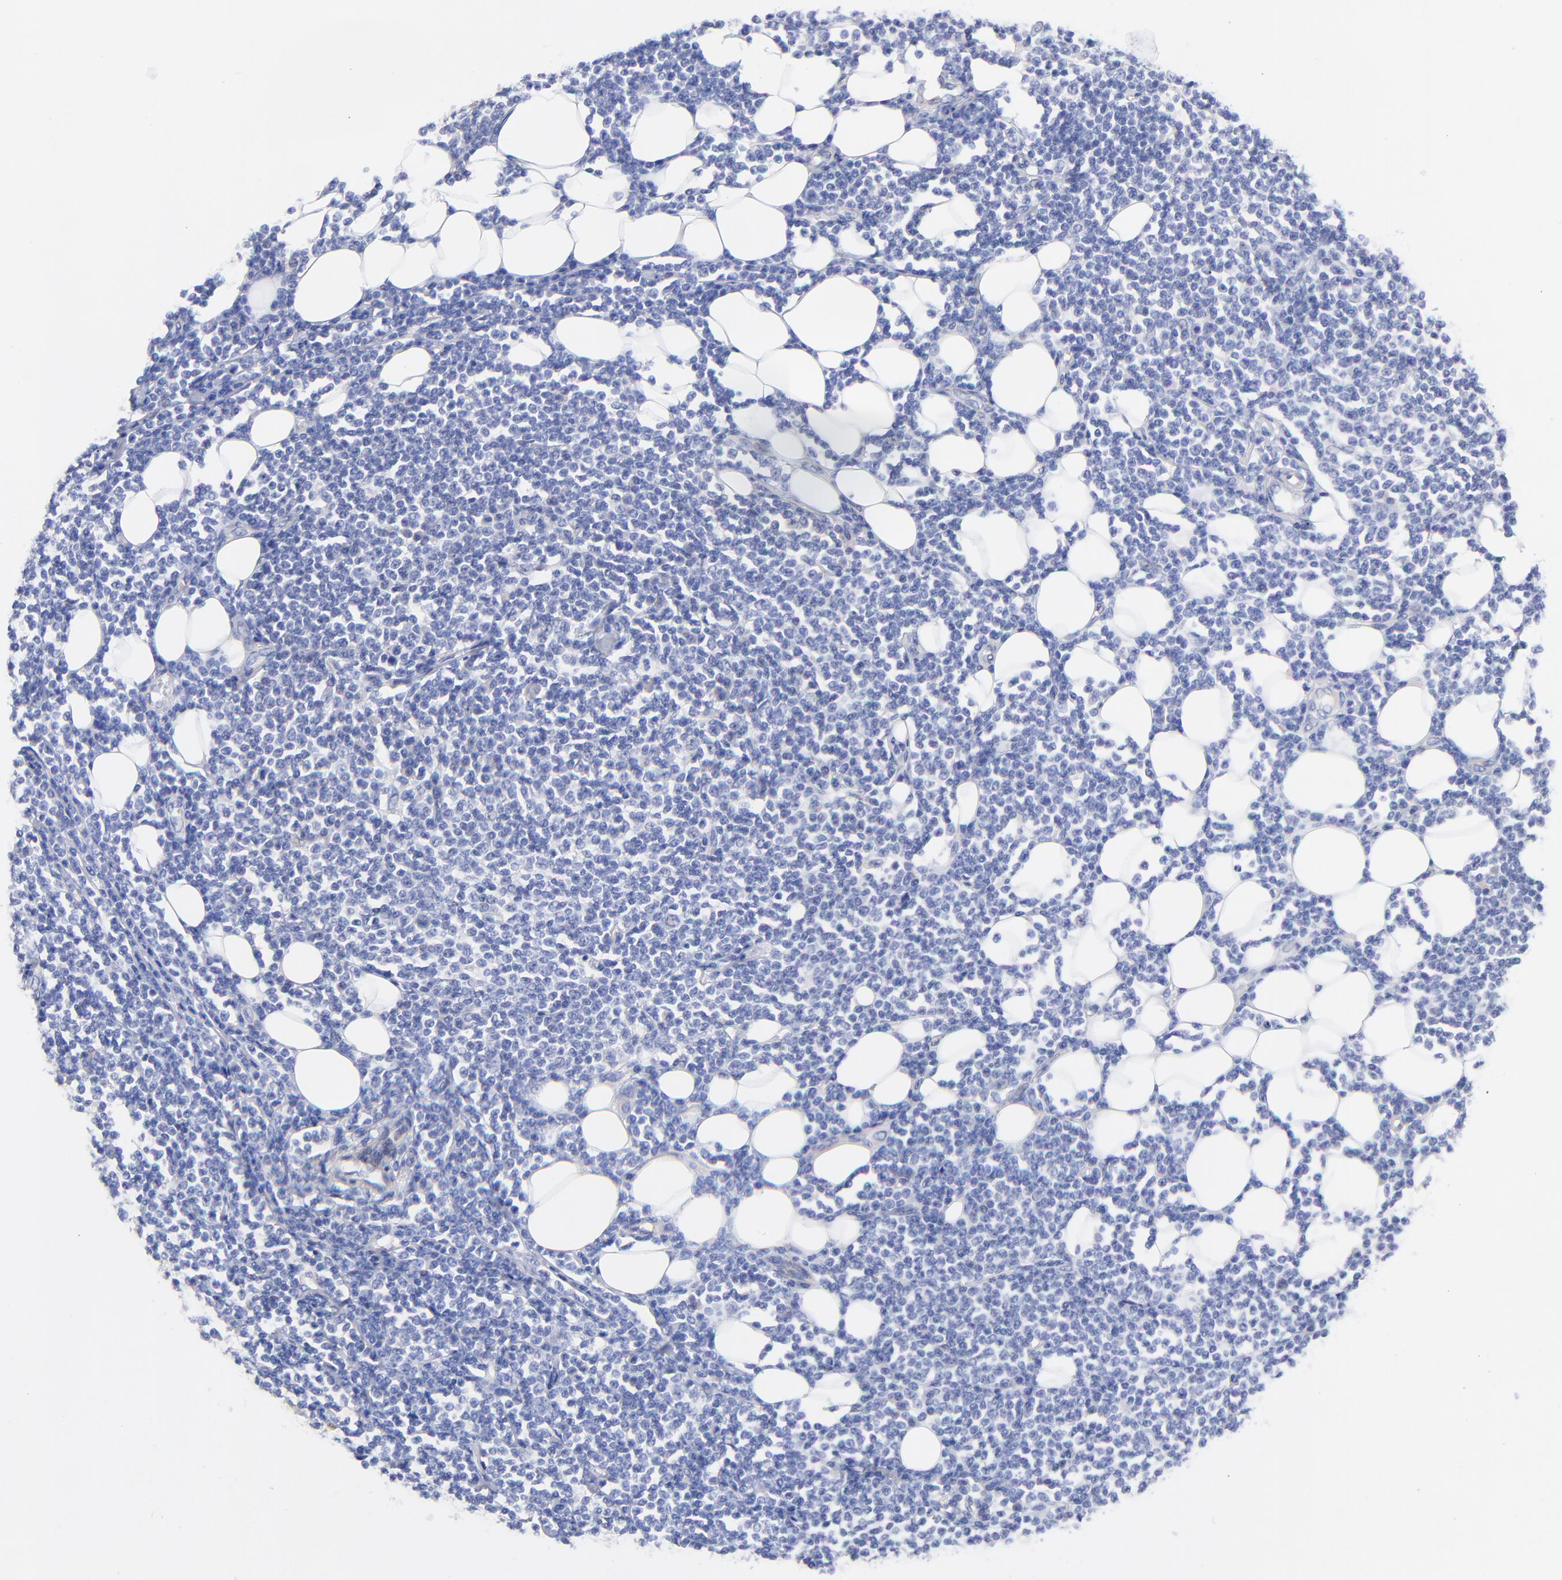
{"staining": {"intensity": "negative", "quantity": "none", "location": "none"}, "tissue": "lymphoma", "cell_type": "Tumor cells", "image_type": "cancer", "snomed": [{"axis": "morphology", "description": "Malignant lymphoma, non-Hodgkin's type, Low grade"}, {"axis": "topography", "description": "Soft tissue"}], "caption": "Image shows no significant protein staining in tumor cells of malignant lymphoma, non-Hodgkin's type (low-grade). (IHC, brightfield microscopy, high magnification).", "gene": "SLC44A2", "patient": {"sex": "male", "age": 92}}